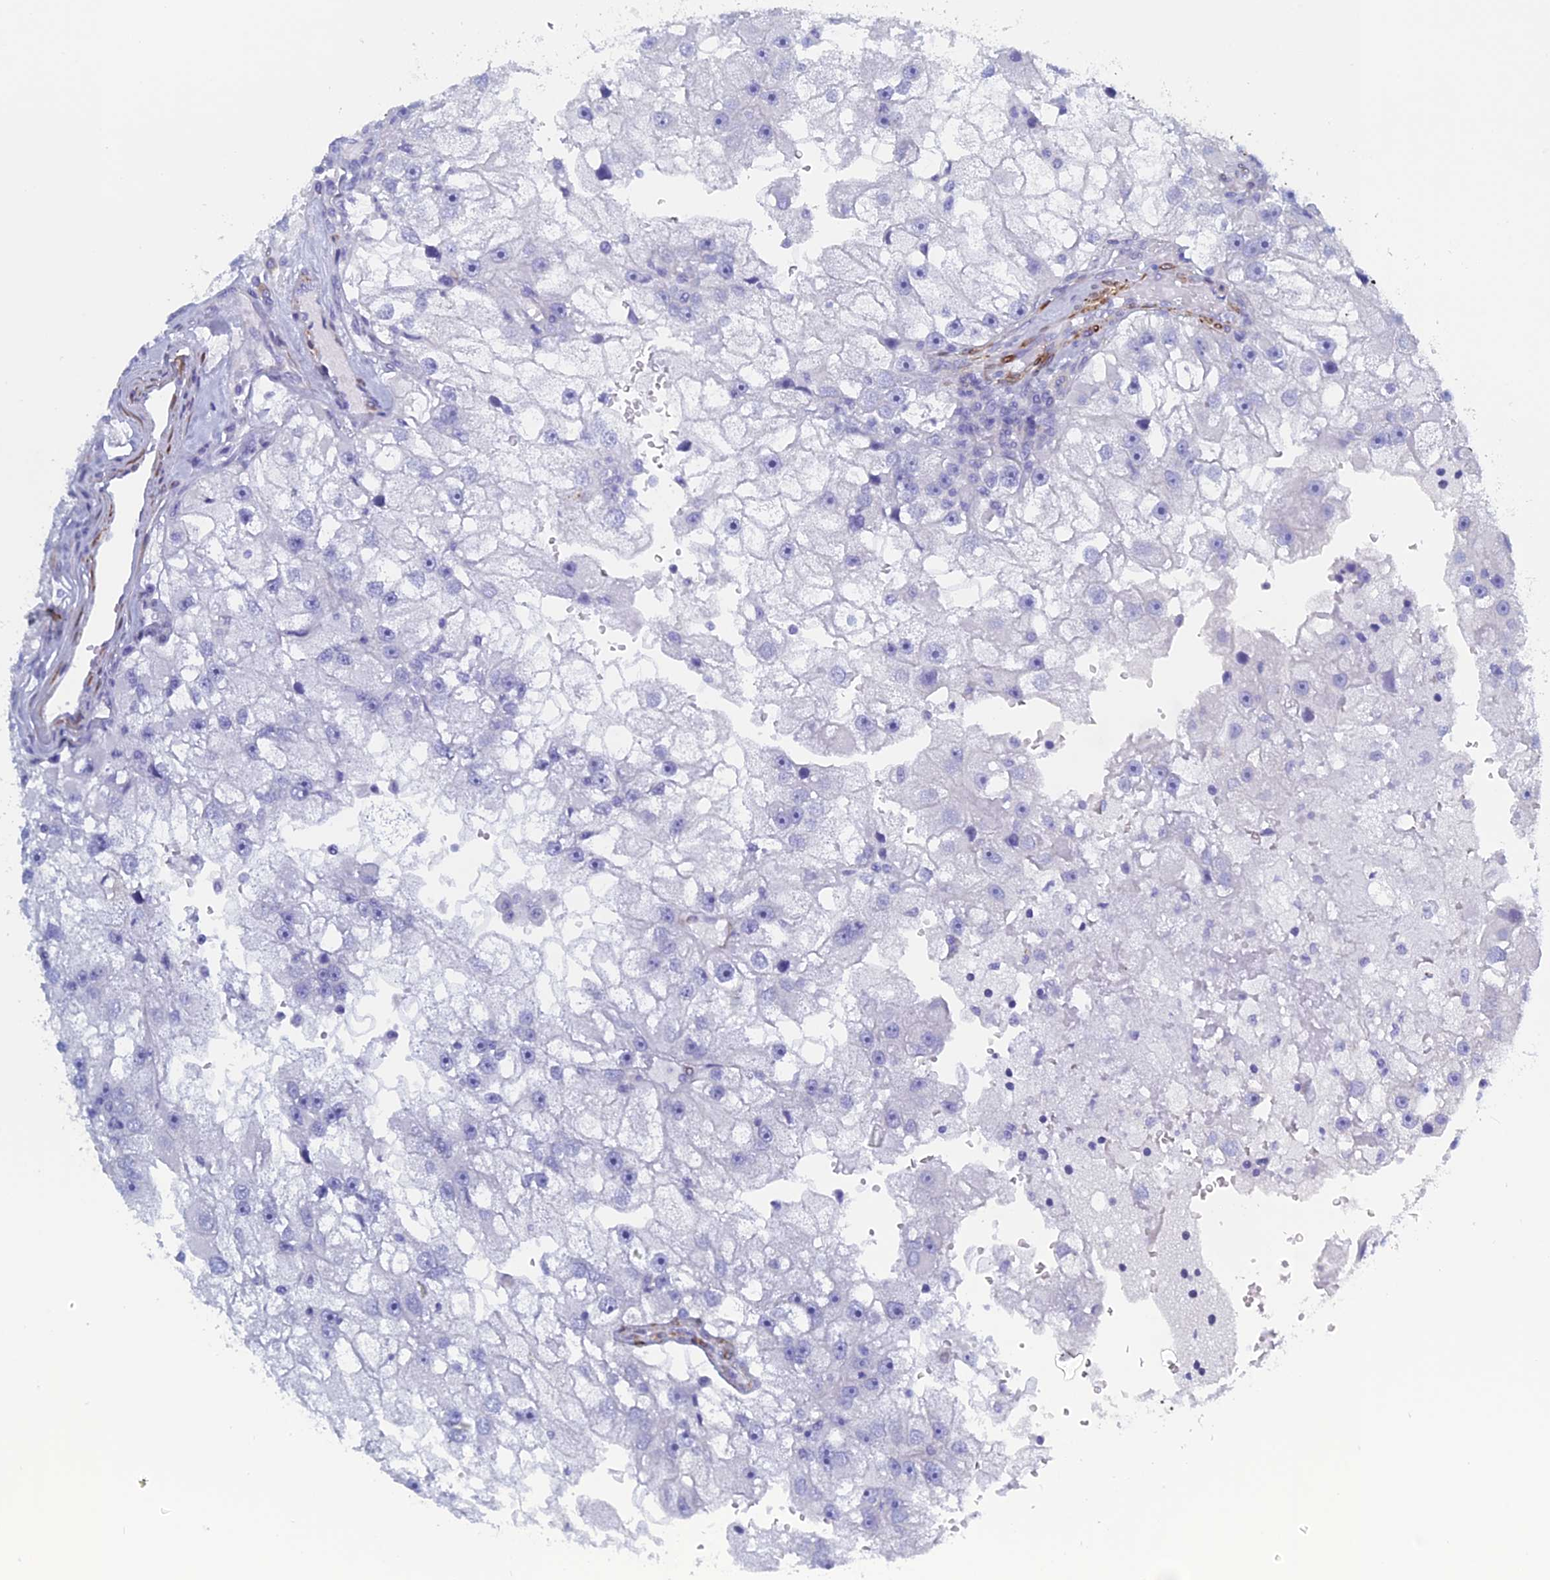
{"staining": {"intensity": "negative", "quantity": "none", "location": "none"}, "tissue": "renal cancer", "cell_type": "Tumor cells", "image_type": "cancer", "snomed": [{"axis": "morphology", "description": "Adenocarcinoma, NOS"}, {"axis": "topography", "description": "Kidney"}], "caption": "The immunohistochemistry image has no significant expression in tumor cells of renal adenocarcinoma tissue. Nuclei are stained in blue.", "gene": "PCDHA8", "patient": {"sex": "male", "age": 63}}